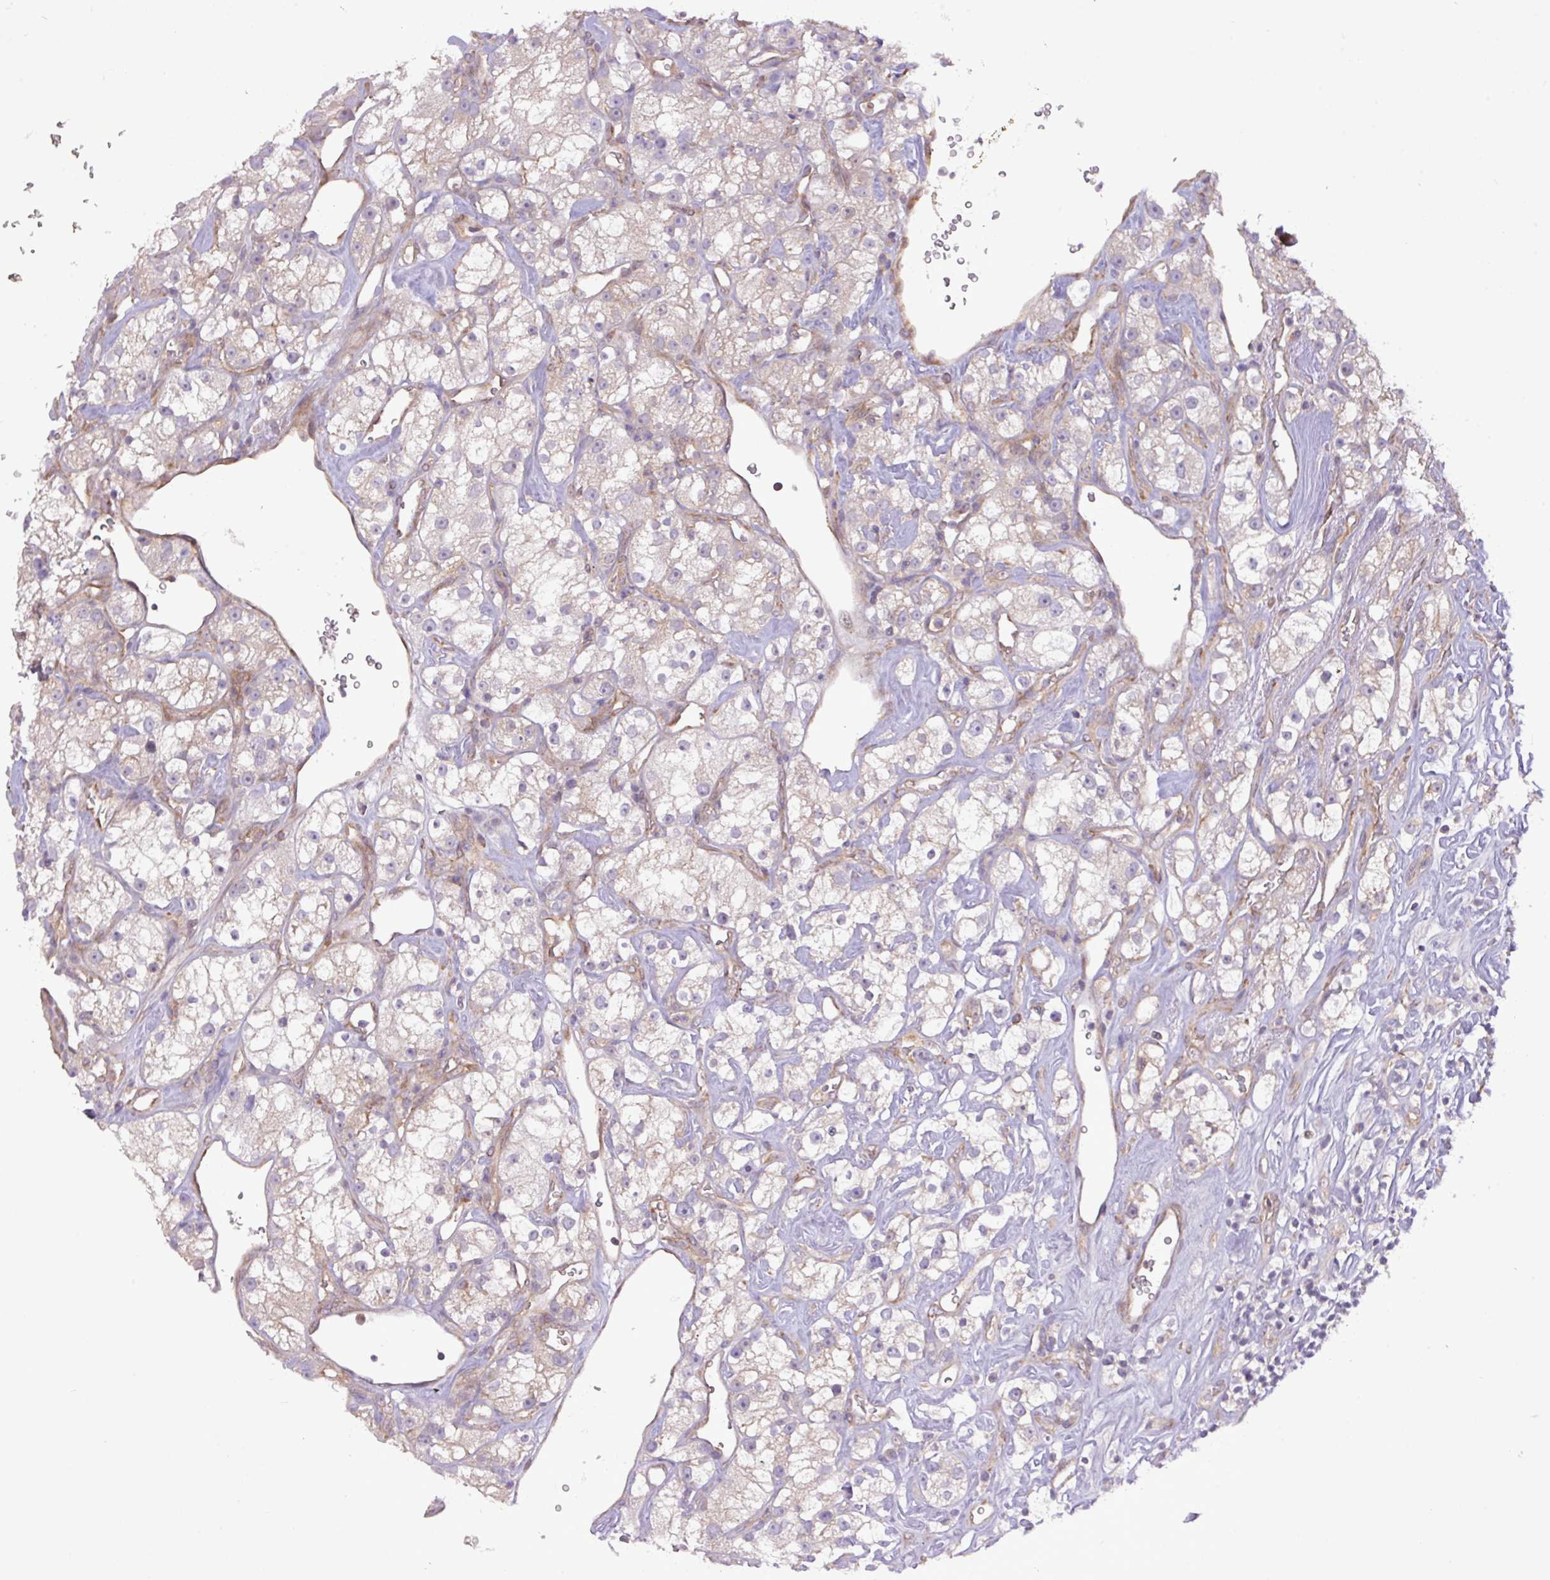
{"staining": {"intensity": "weak", "quantity": "<25%", "location": "cytoplasmic/membranous"}, "tissue": "renal cancer", "cell_type": "Tumor cells", "image_type": "cancer", "snomed": [{"axis": "morphology", "description": "Adenocarcinoma, NOS"}, {"axis": "topography", "description": "Kidney"}], "caption": "DAB immunohistochemical staining of human adenocarcinoma (renal) exhibits no significant staining in tumor cells.", "gene": "FAM222B", "patient": {"sex": "male", "age": 77}}